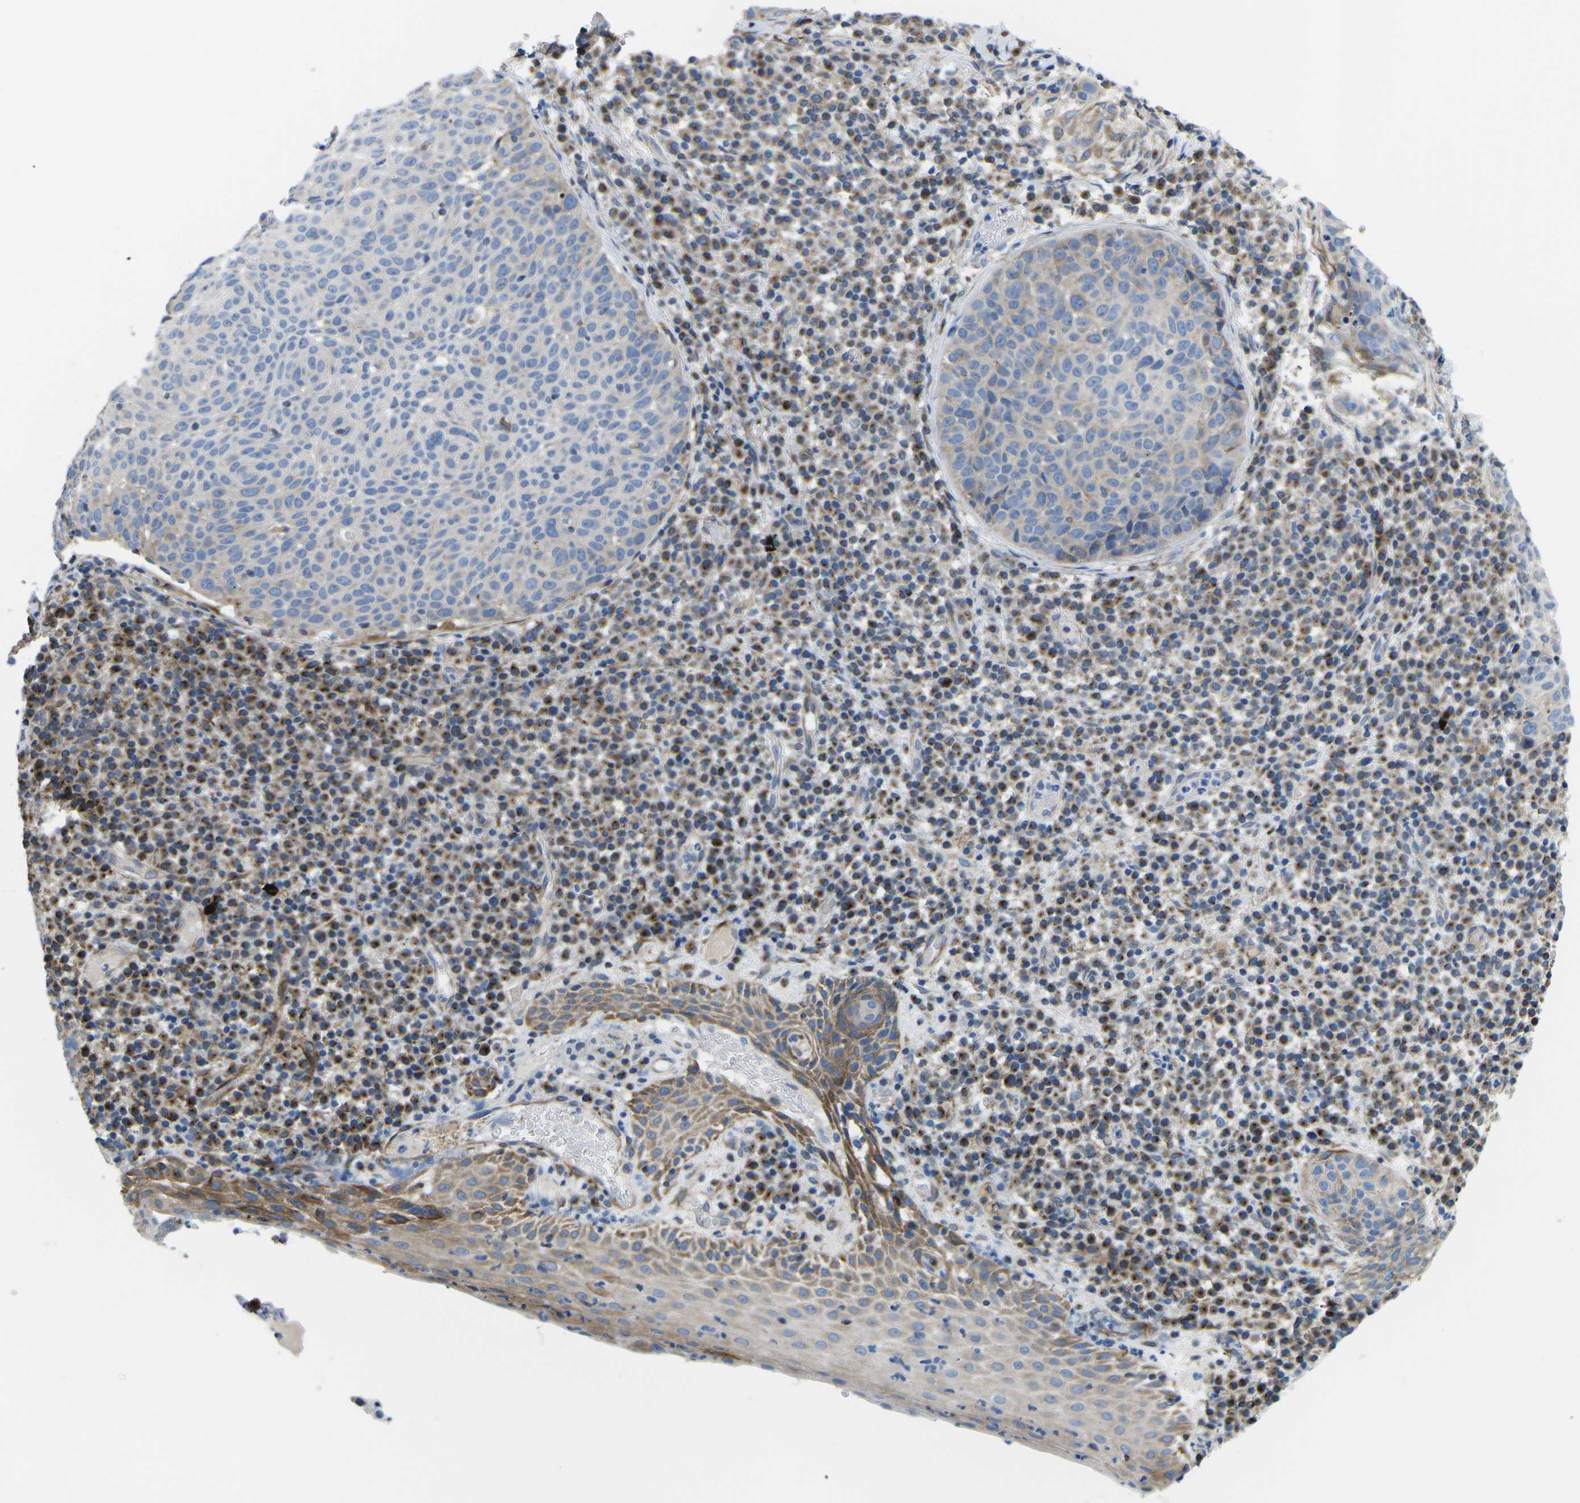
{"staining": {"intensity": "weak", "quantity": "<25%", "location": "cytoplasmic/membranous"}, "tissue": "skin cancer", "cell_type": "Tumor cells", "image_type": "cancer", "snomed": [{"axis": "morphology", "description": "Squamous cell carcinoma in situ, NOS"}, {"axis": "morphology", "description": "Squamous cell carcinoma, NOS"}, {"axis": "topography", "description": "Skin"}], "caption": "This is a histopathology image of immunohistochemistry staining of skin cancer, which shows no positivity in tumor cells.", "gene": "TMEFF2", "patient": {"sex": "male", "age": 93}}